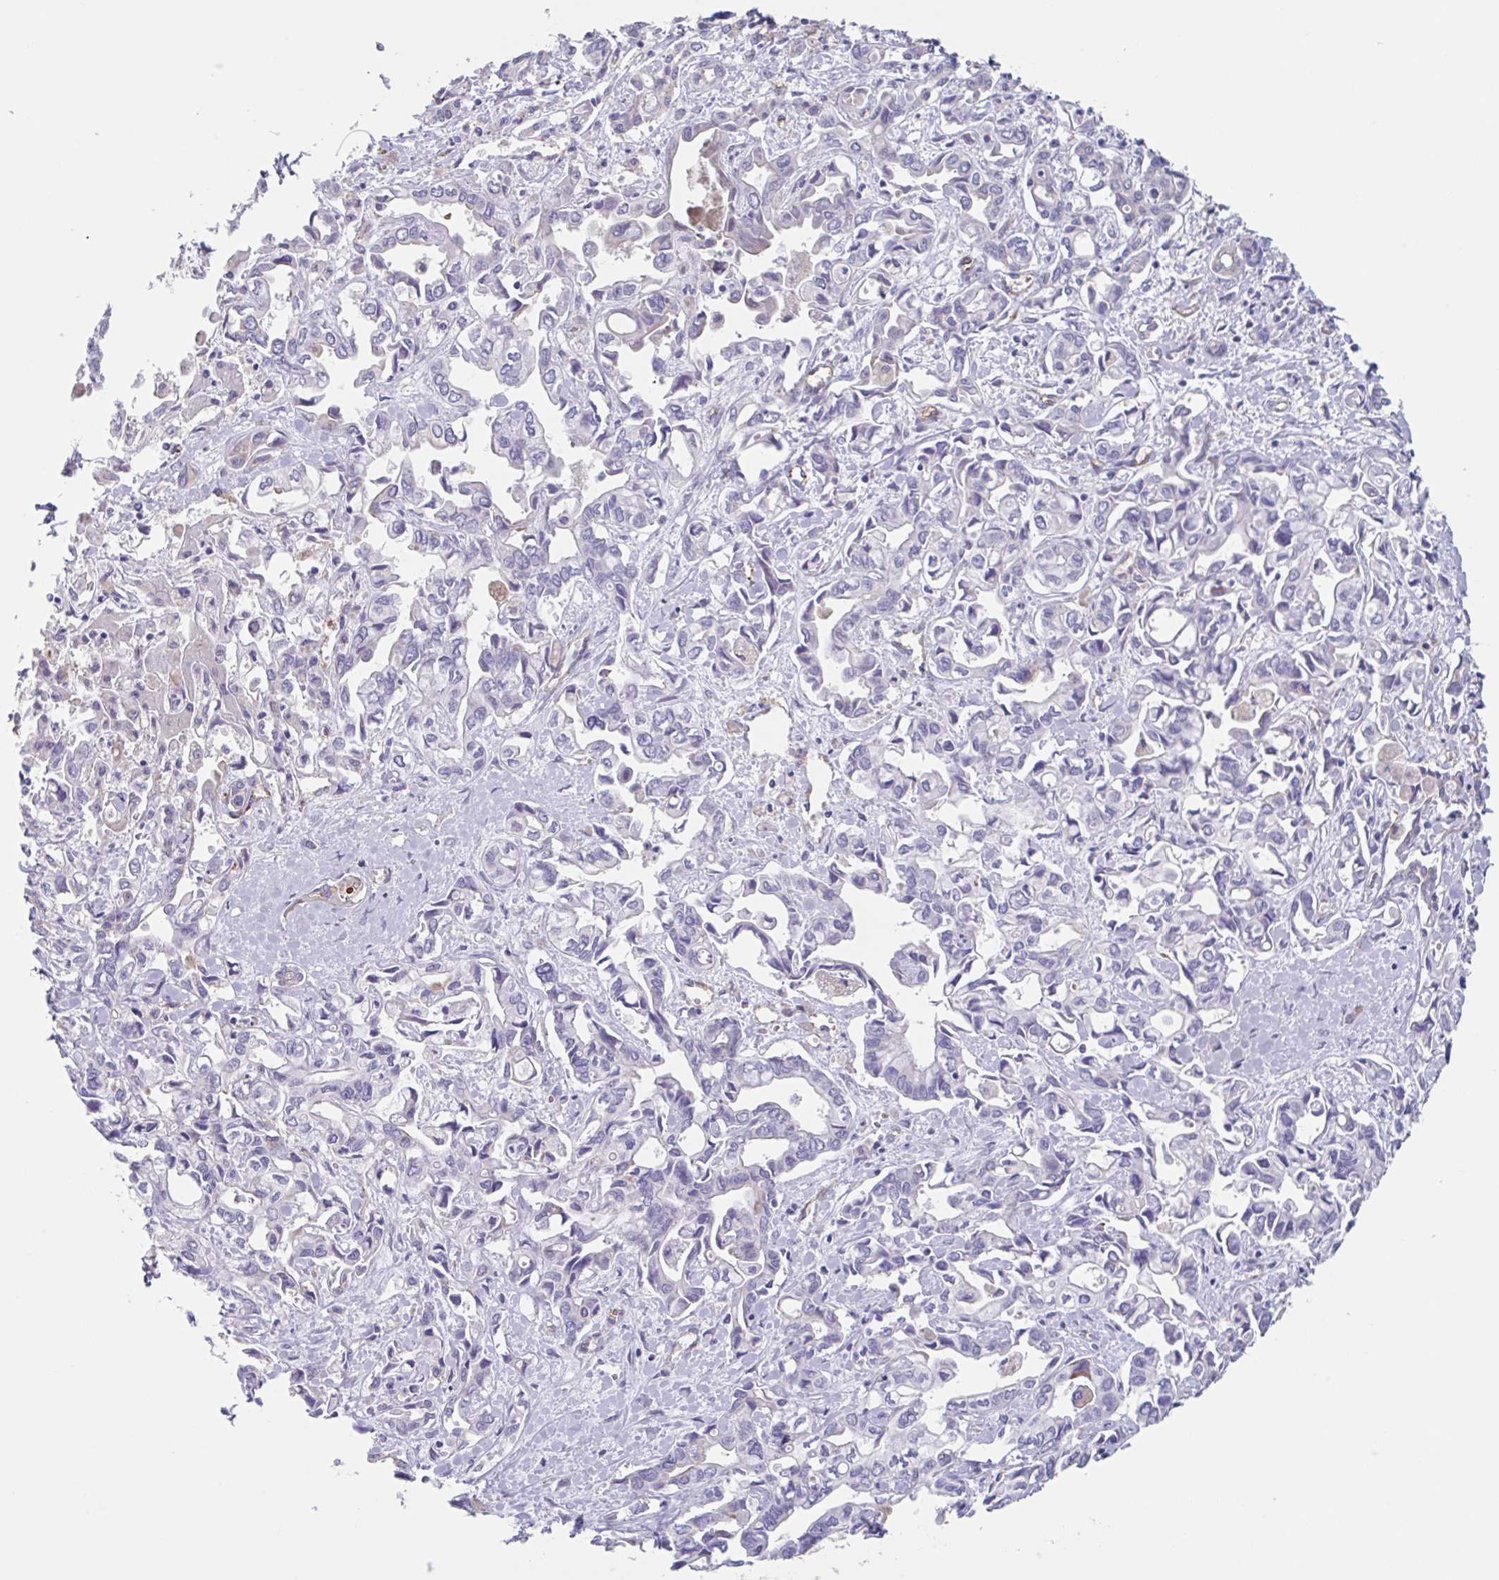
{"staining": {"intensity": "negative", "quantity": "none", "location": "none"}, "tissue": "liver cancer", "cell_type": "Tumor cells", "image_type": "cancer", "snomed": [{"axis": "morphology", "description": "Cholangiocarcinoma"}, {"axis": "topography", "description": "Liver"}], "caption": "An image of human liver cholangiocarcinoma is negative for staining in tumor cells.", "gene": "EHD4", "patient": {"sex": "female", "age": 64}}